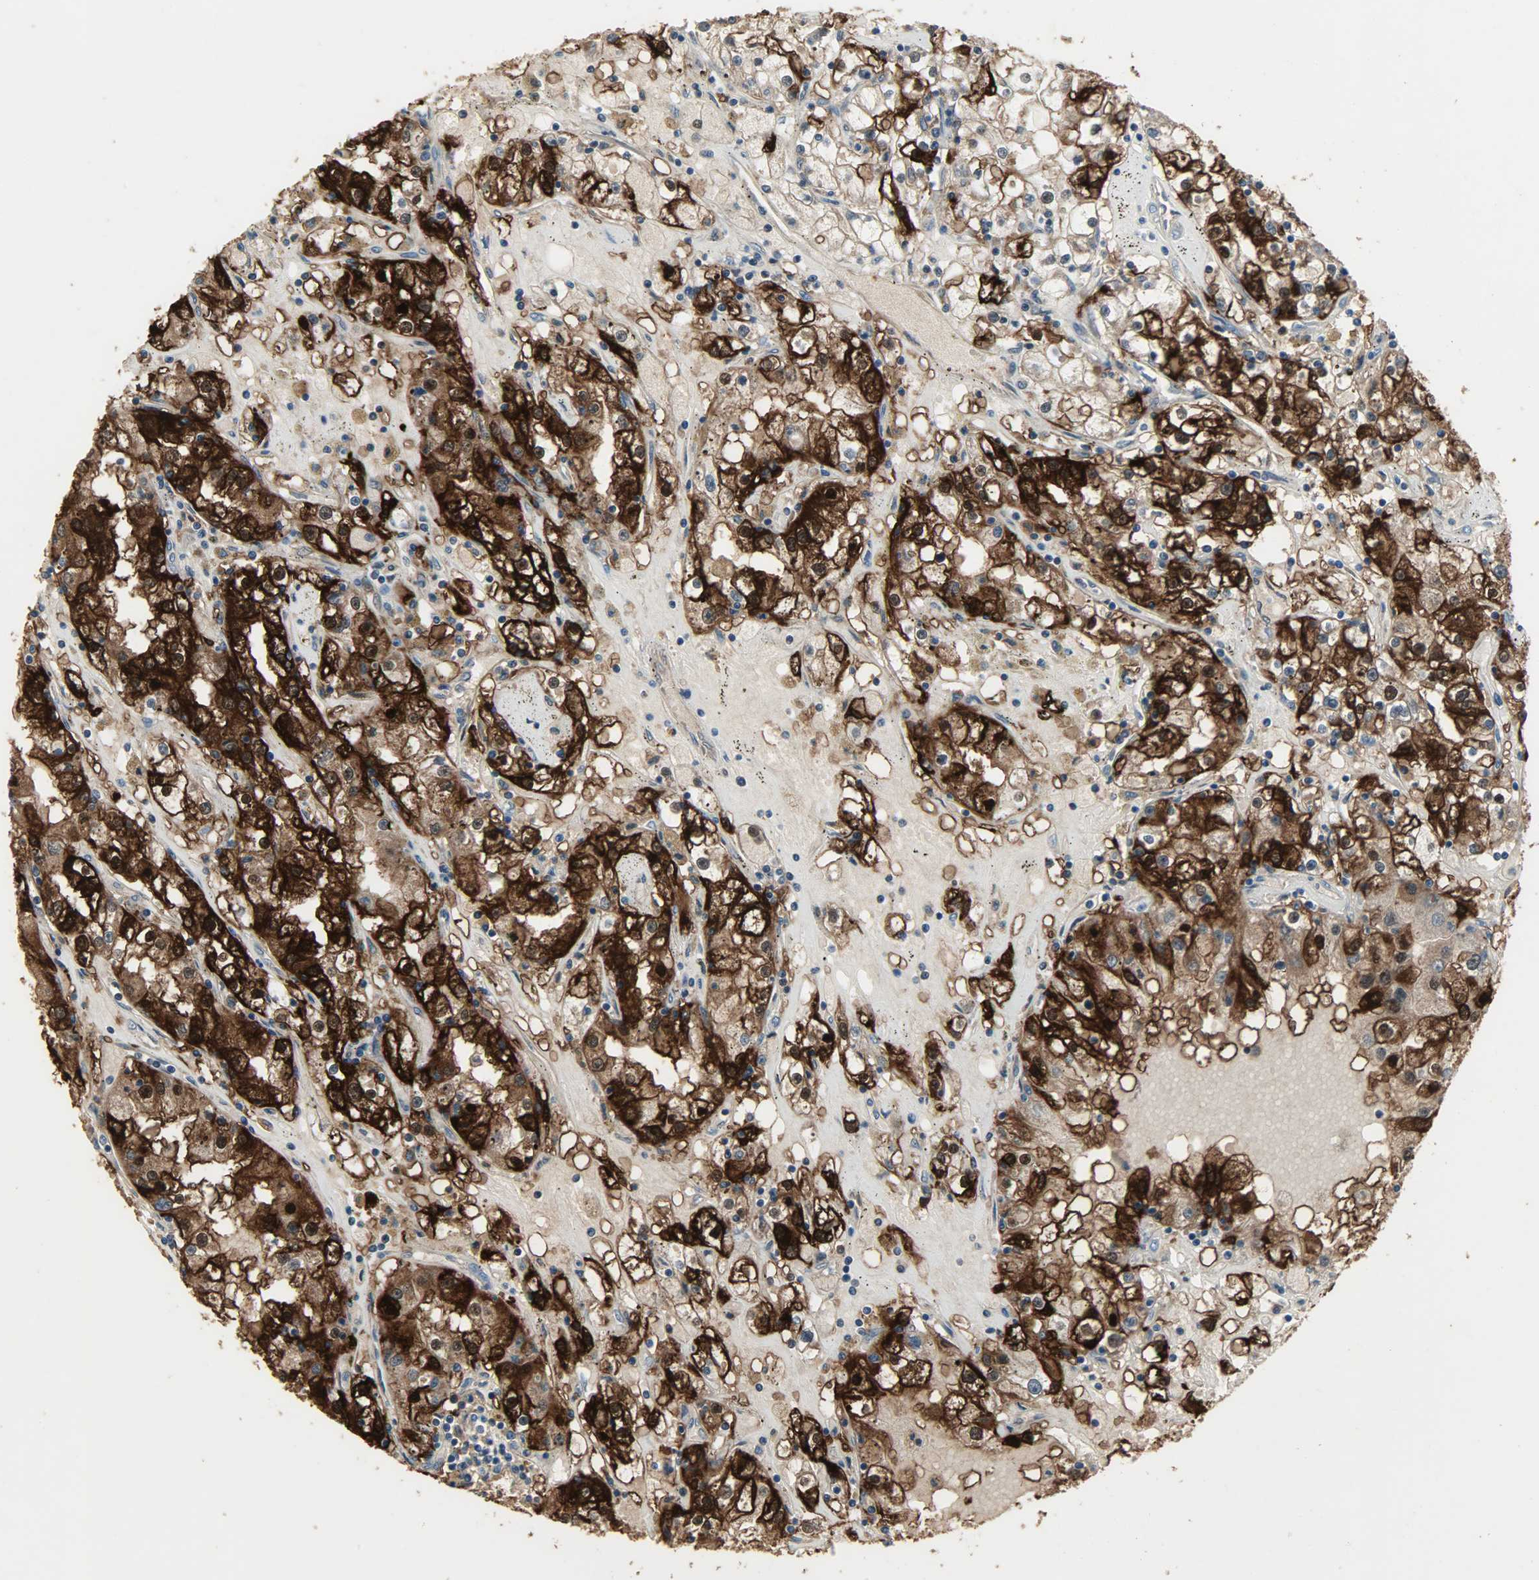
{"staining": {"intensity": "strong", "quantity": ">75%", "location": "cytoplasmic/membranous,nuclear"}, "tissue": "renal cancer", "cell_type": "Tumor cells", "image_type": "cancer", "snomed": [{"axis": "morphology", "description": "Adenocarcinoma, NOS"}, {"axis": "topography", "description": "Kidney"}], "caption": "Renal cancer (adenocarcinoma) stained with a protein marker shows strong staining in tumor cells.", "gene": "AMT", "patient": {"sex": "male", "age": 56}}